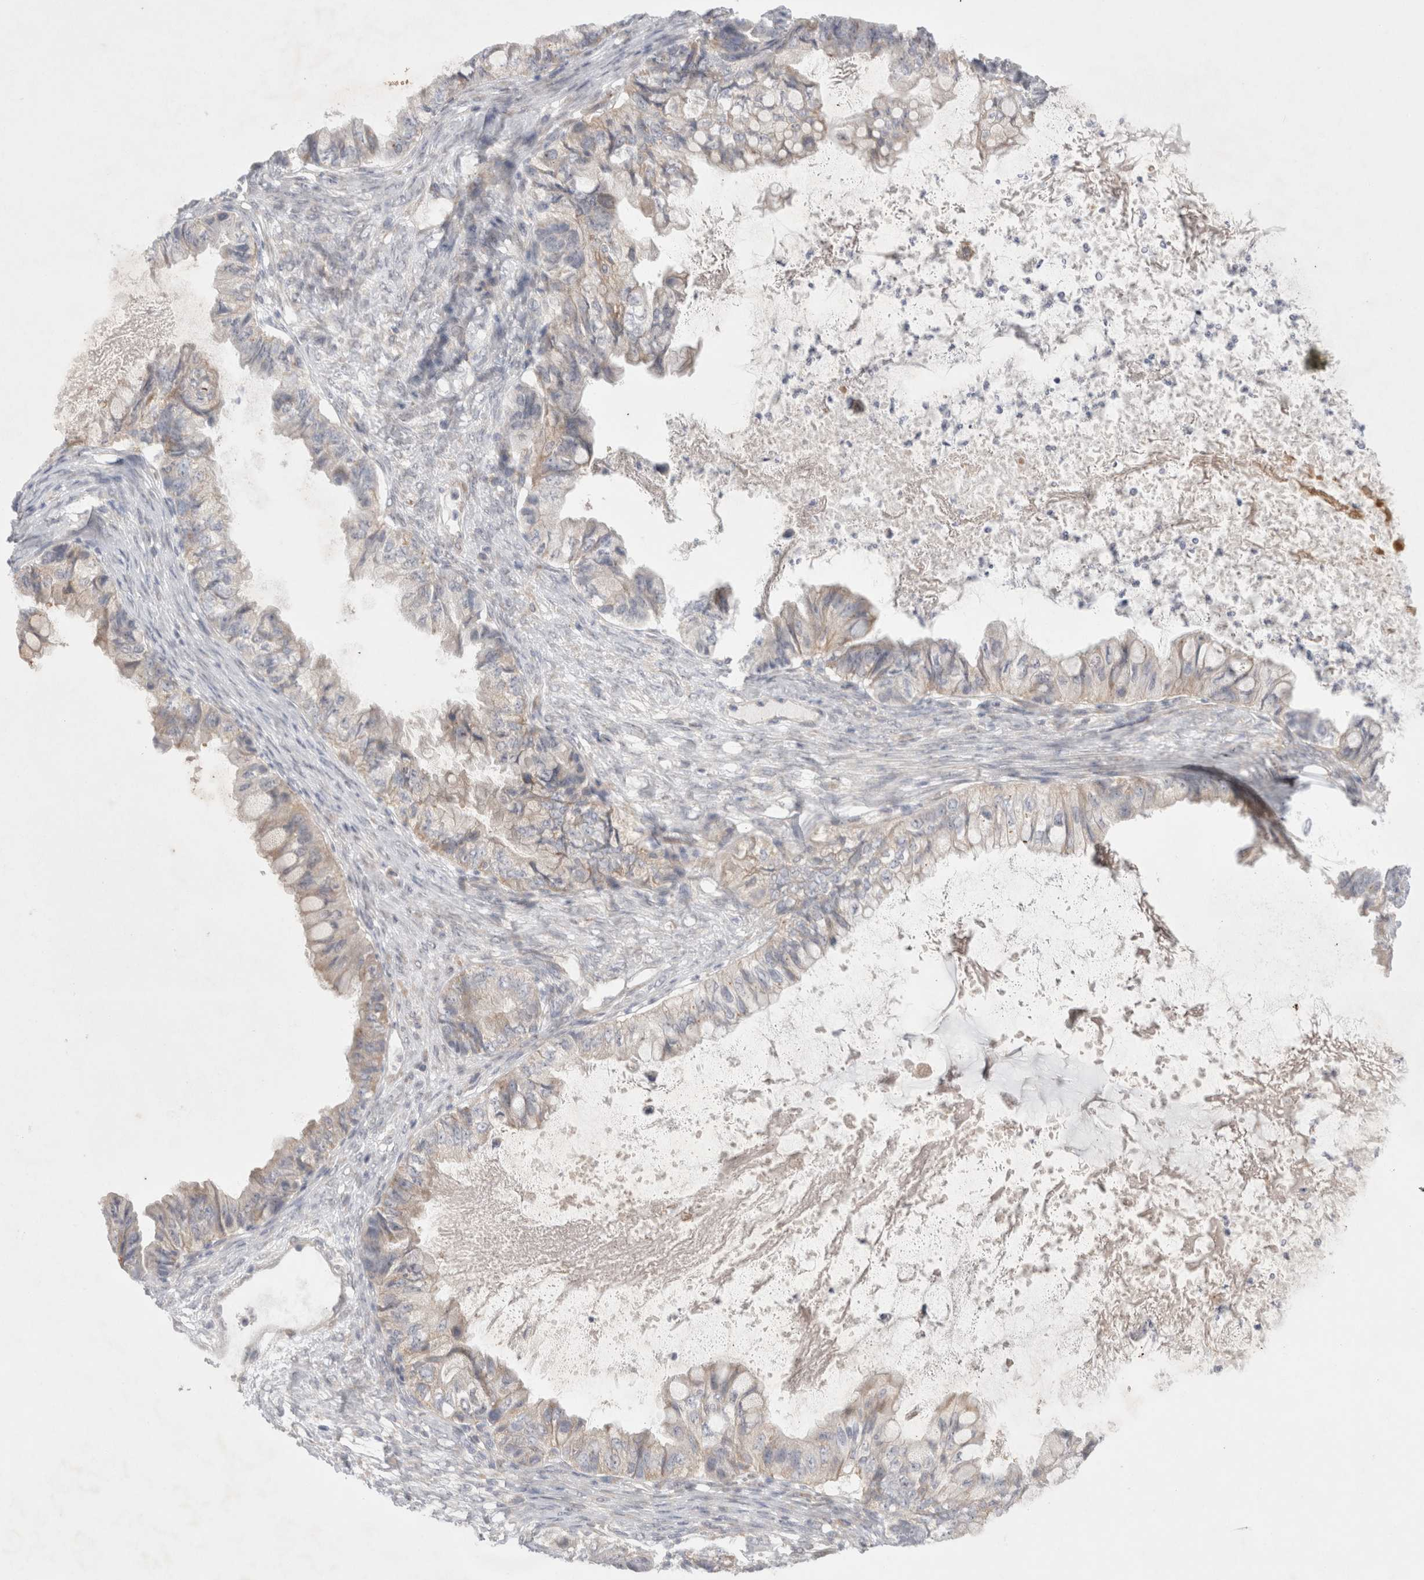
{"staining": {"intensity": "weak", "quantity": "<25%", "location": "cytoplasmic/membranous"}, "tissue": "ovarian cancer", "cell_type": "Tumor cells", "image_type": "cancer", "snomed": [{"axis": "morphology", "description": "Cystadenocarcinoma, mucinous, NOS"}, {"axis": "topography", "description": "Ovary"}], "caption": "This image is of mucinous cystadenocarcinoma (ovarian) stained with IHC to label a protein in brown with the nuclei are counter-stained blue. There is no expression in tumor cells.", "gene": "NPC1", "patient": {"sex": "female", "age": 80}}